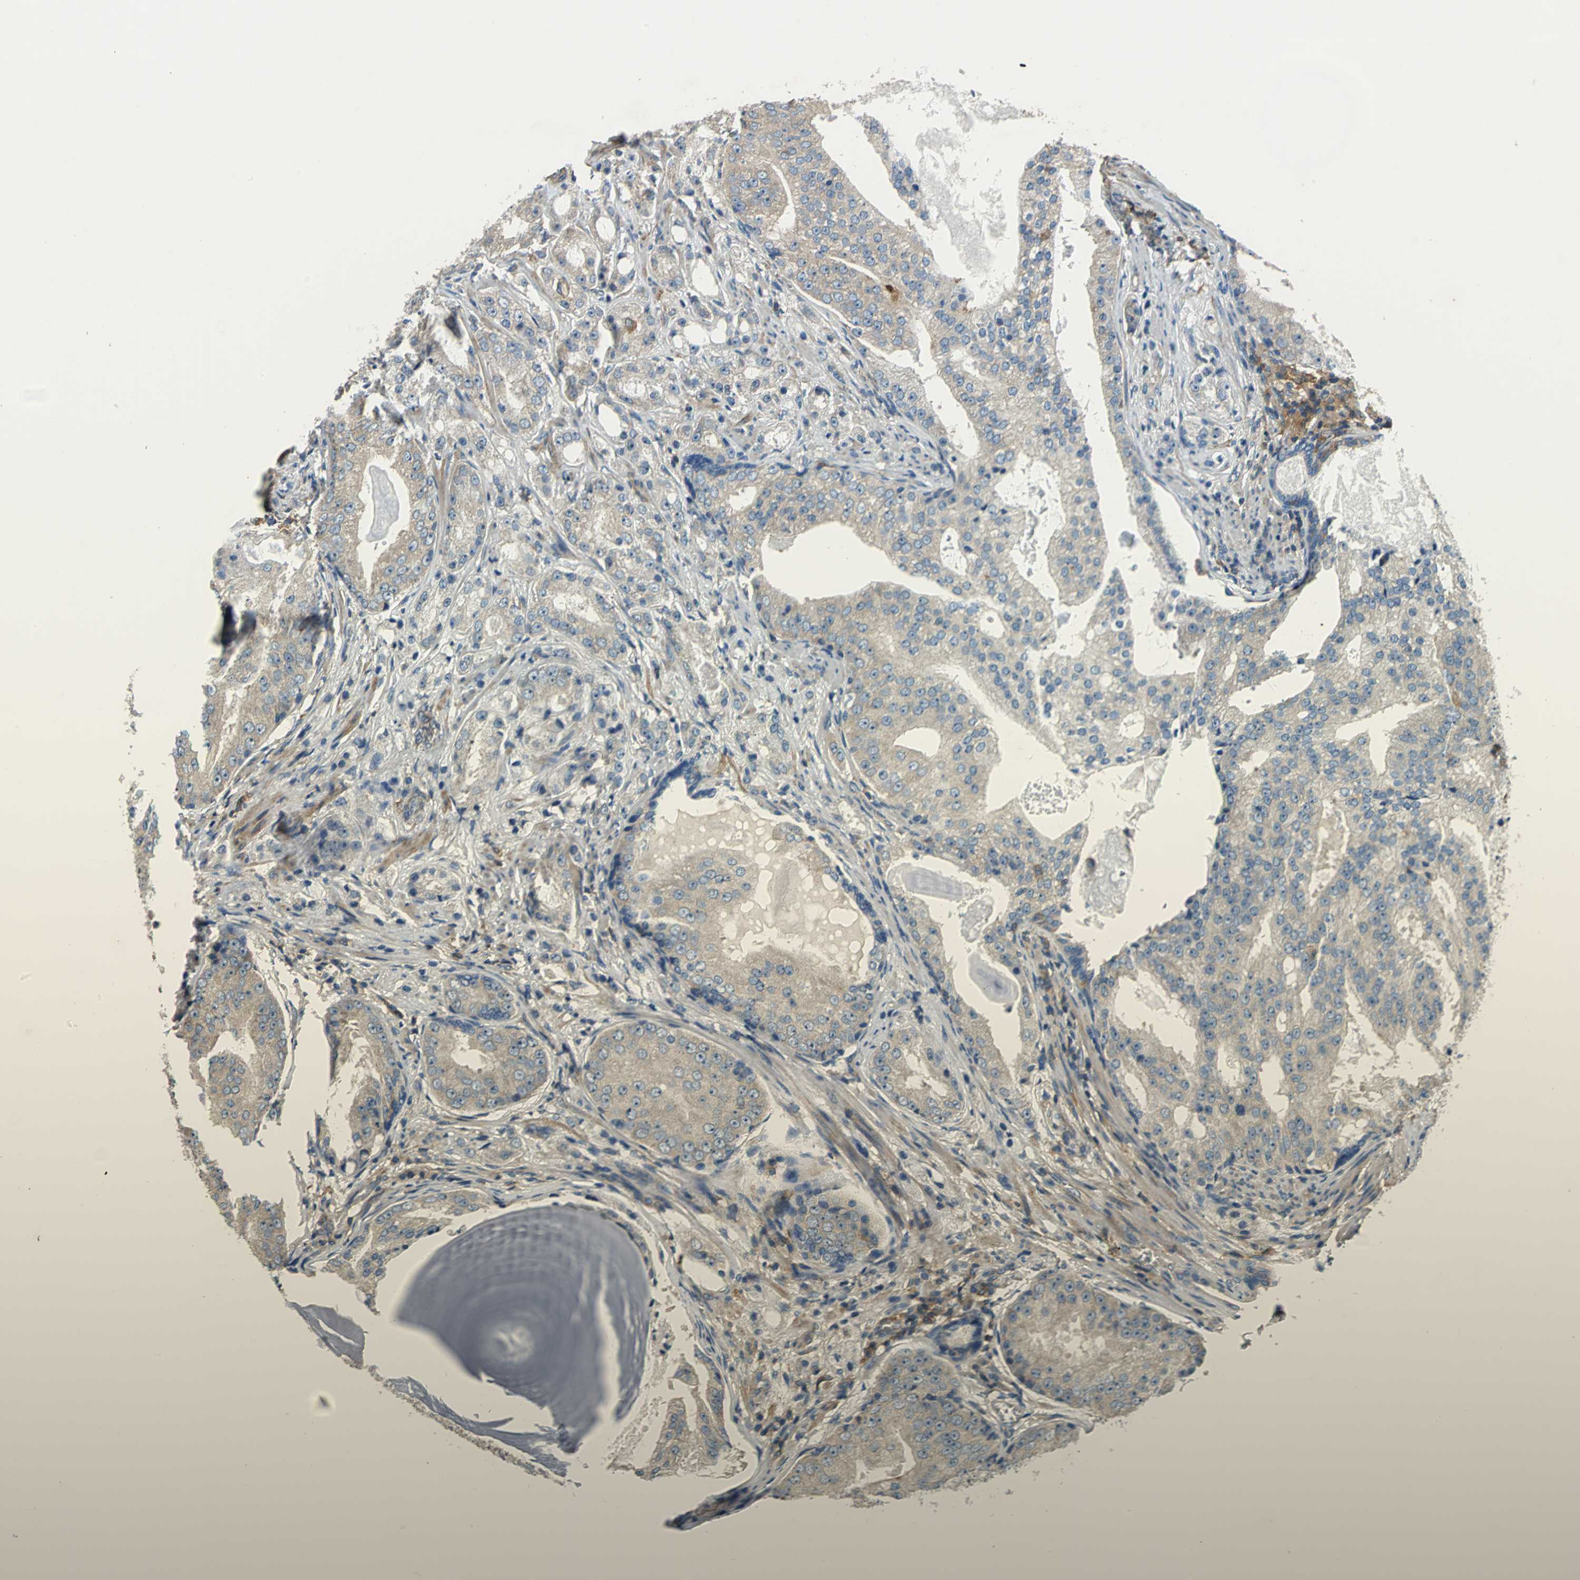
{"staining": {"intensity": "weak", "quantity": ">75%", "location": "cytoplasmic/membranous"}, "tissue": "prostate cancer", "cell_type": "Tumor cells", "image_type": "cancer", "snomed": [{"axis": "morphology", "description": "Adenocarcinoma, High grade"}, {"axis": "topography", "description": "Prostate"}], "caption": "Weak cytoplasmic/membranous positivity is appreciated in approximately >75% of tumor cells in prostate adenocarcinoma (high-grade). (brown staining indicates protein expression, while blue staining denotes nuclei).", "gene": "DDX3Y", "patient": {"sex": "male", "age": 68}}